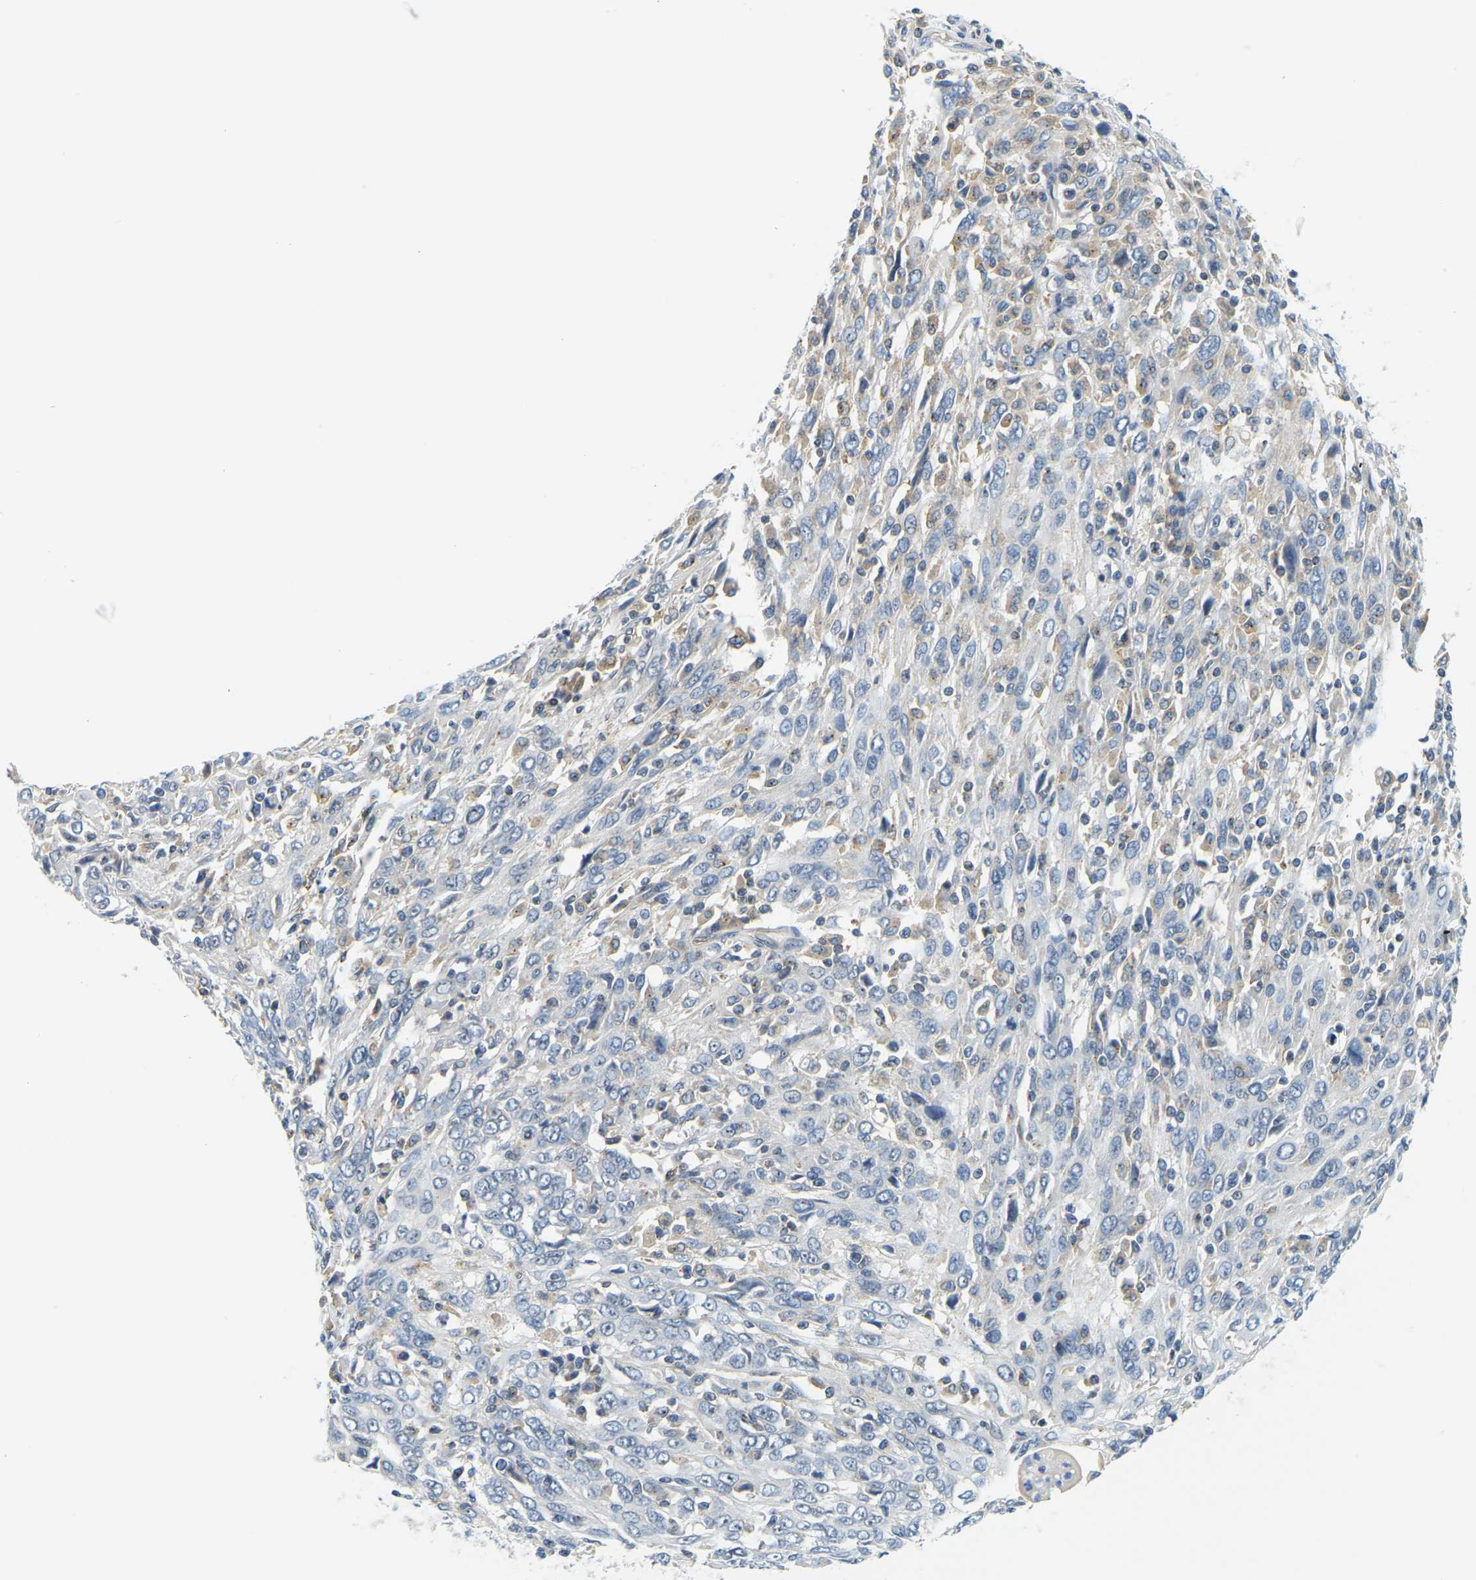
{"staining": {"intensity": "negative", "quantity": "none", "location": "none"}, "tissue": "cervical cancer", "cell_type": "Tumor cells", "image_type": "cancer", "snomed": [{"axis": "morphology", "description": "Squamous cell carcinoma, NOS"}, {"axis": "topography", "description": "Cervix"}], "caption": "The IHC image has no significant expression in tumor cells of cervical cancer (squamous cell carcinoma) tissue.", "gene": "RRP1", "patient": {"sex": "female", "age": 46}}